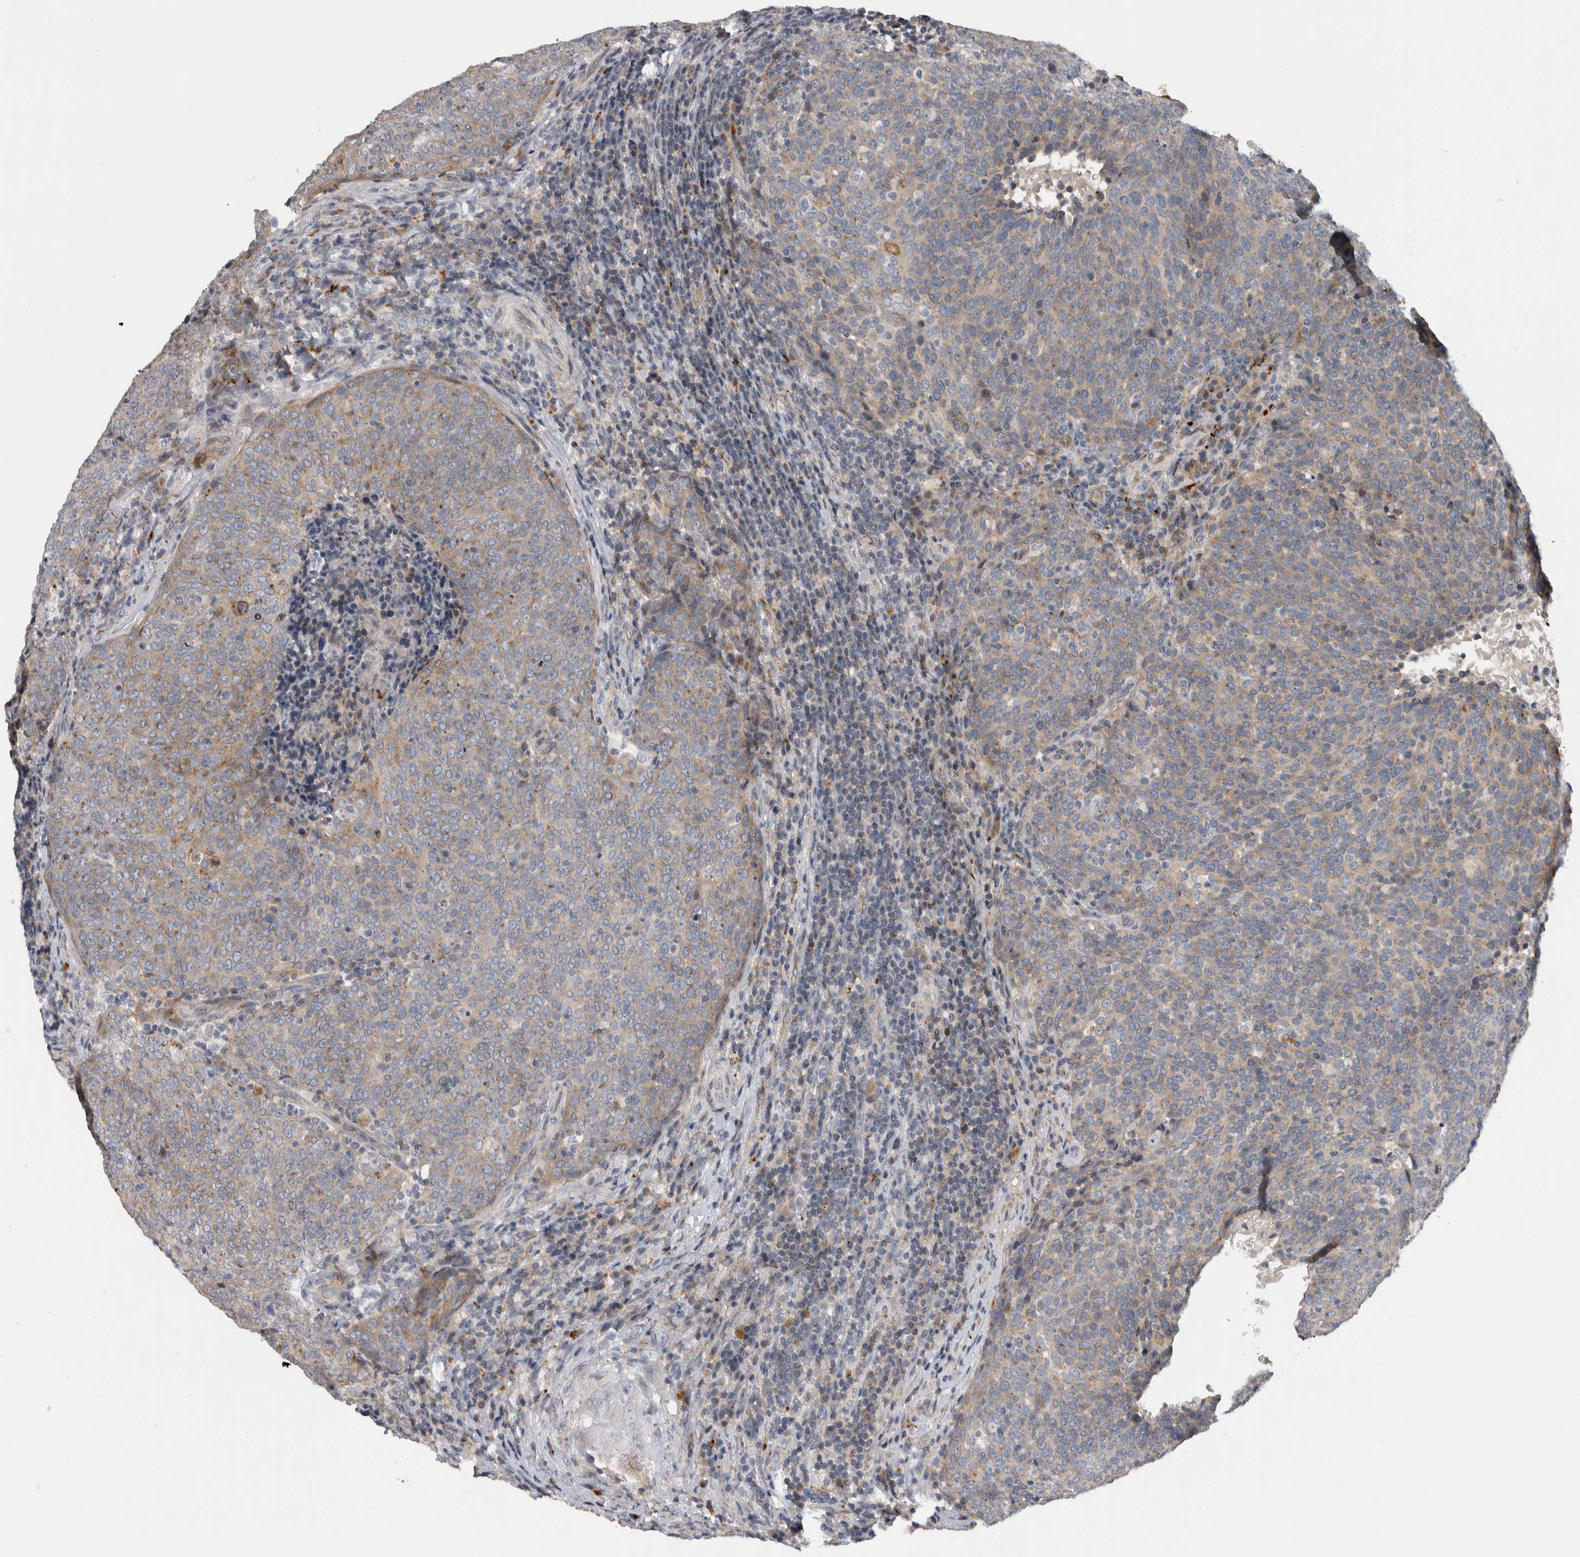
{"staining": {"intensity": "weak", "quantity": ">75%", "location": "cytoplasmic/membranous"}, "tissue": "head and neck cancer", "cell_type": "Tumor cells", "image_type": "cancer", "snomed": [{"axis": "morphology", "description": "Squamous cell carcinoma, NOS"}, {"axis": "morphology", "description": "Squamous cell carcinoma, metastatic, NOS"}, {"axis": "topography", "description": "Lymph node"}, {"axis": "topography", "description": "Head-Neck"}], "caption": "DAB immunohistochemical staining of human squamous cell carcinoma (head and neck) reveals weak cytoplasmic/membranous protein expression in approximately >75% of tumor cells.", "gene": "FAM83G", "patient": {"sex": "male", "age": 62}}